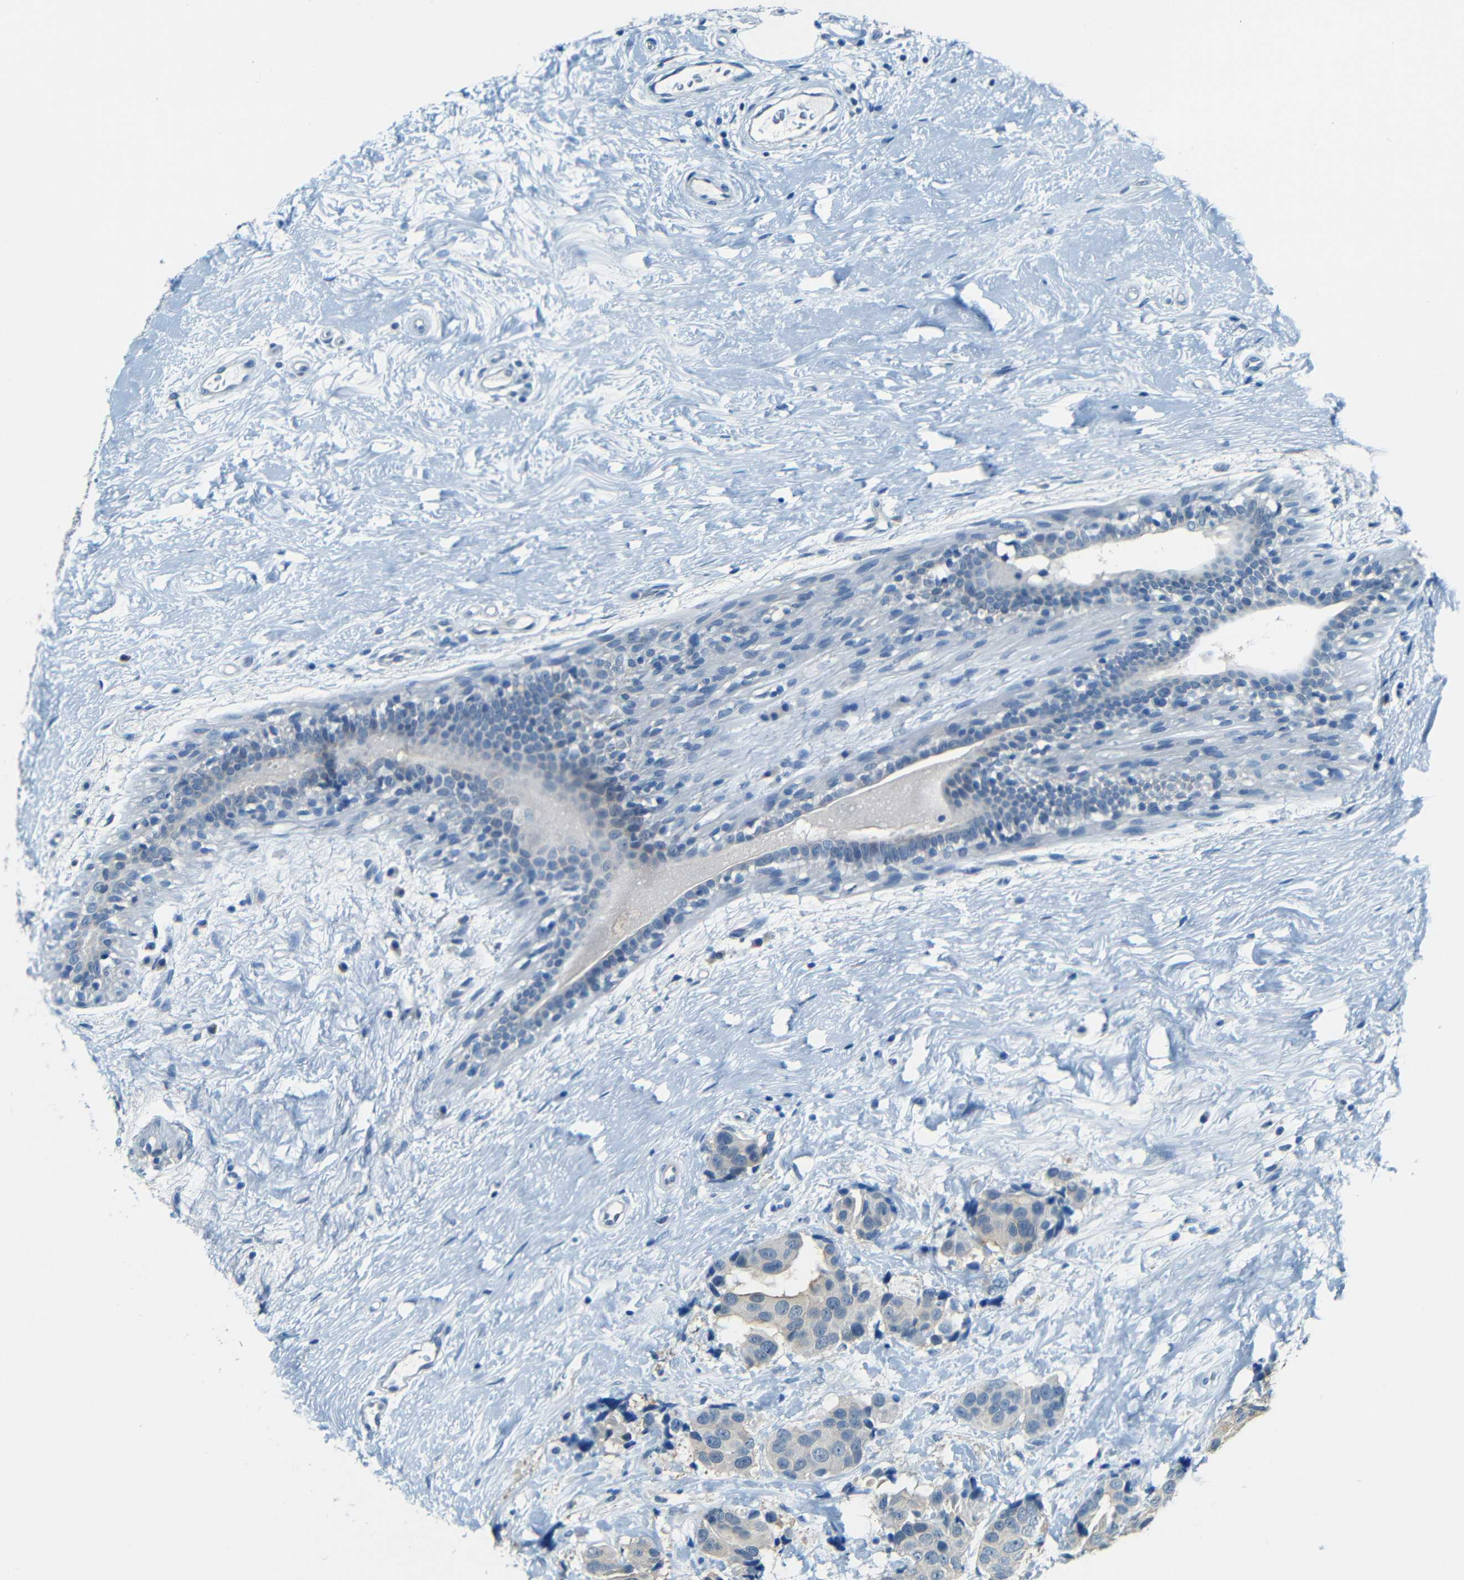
{"staining": {"intensity": "weak", "quantity": "25%-75%", "location": "cytoplasmic/membranous"}, "tissue": "breast cancer", "cell_type": "Tumor cells", "image_type": "cancer", "snomed": [{"axis": "morphology", "description": "Normal tissue, NOS"}, {"axis": "morphology", "description": "Duct carcinoma"}, {"axis": "topography", "description": "Breast"}], "caption": "The micrograph displays immunohistochemical staining of breast intraductal carcinoma. There is weak cytoplasmic/membranous staining is identified in about 25%-75% of tumor cells. The staining was performed using DAB (3,3'-diaminobenzidine), with brown indicating positive protein expression. Nuclei are stained blue with hematoxylin.", "gene": "ZMAT1", "patient": {"sex": "female", "age": 39}}